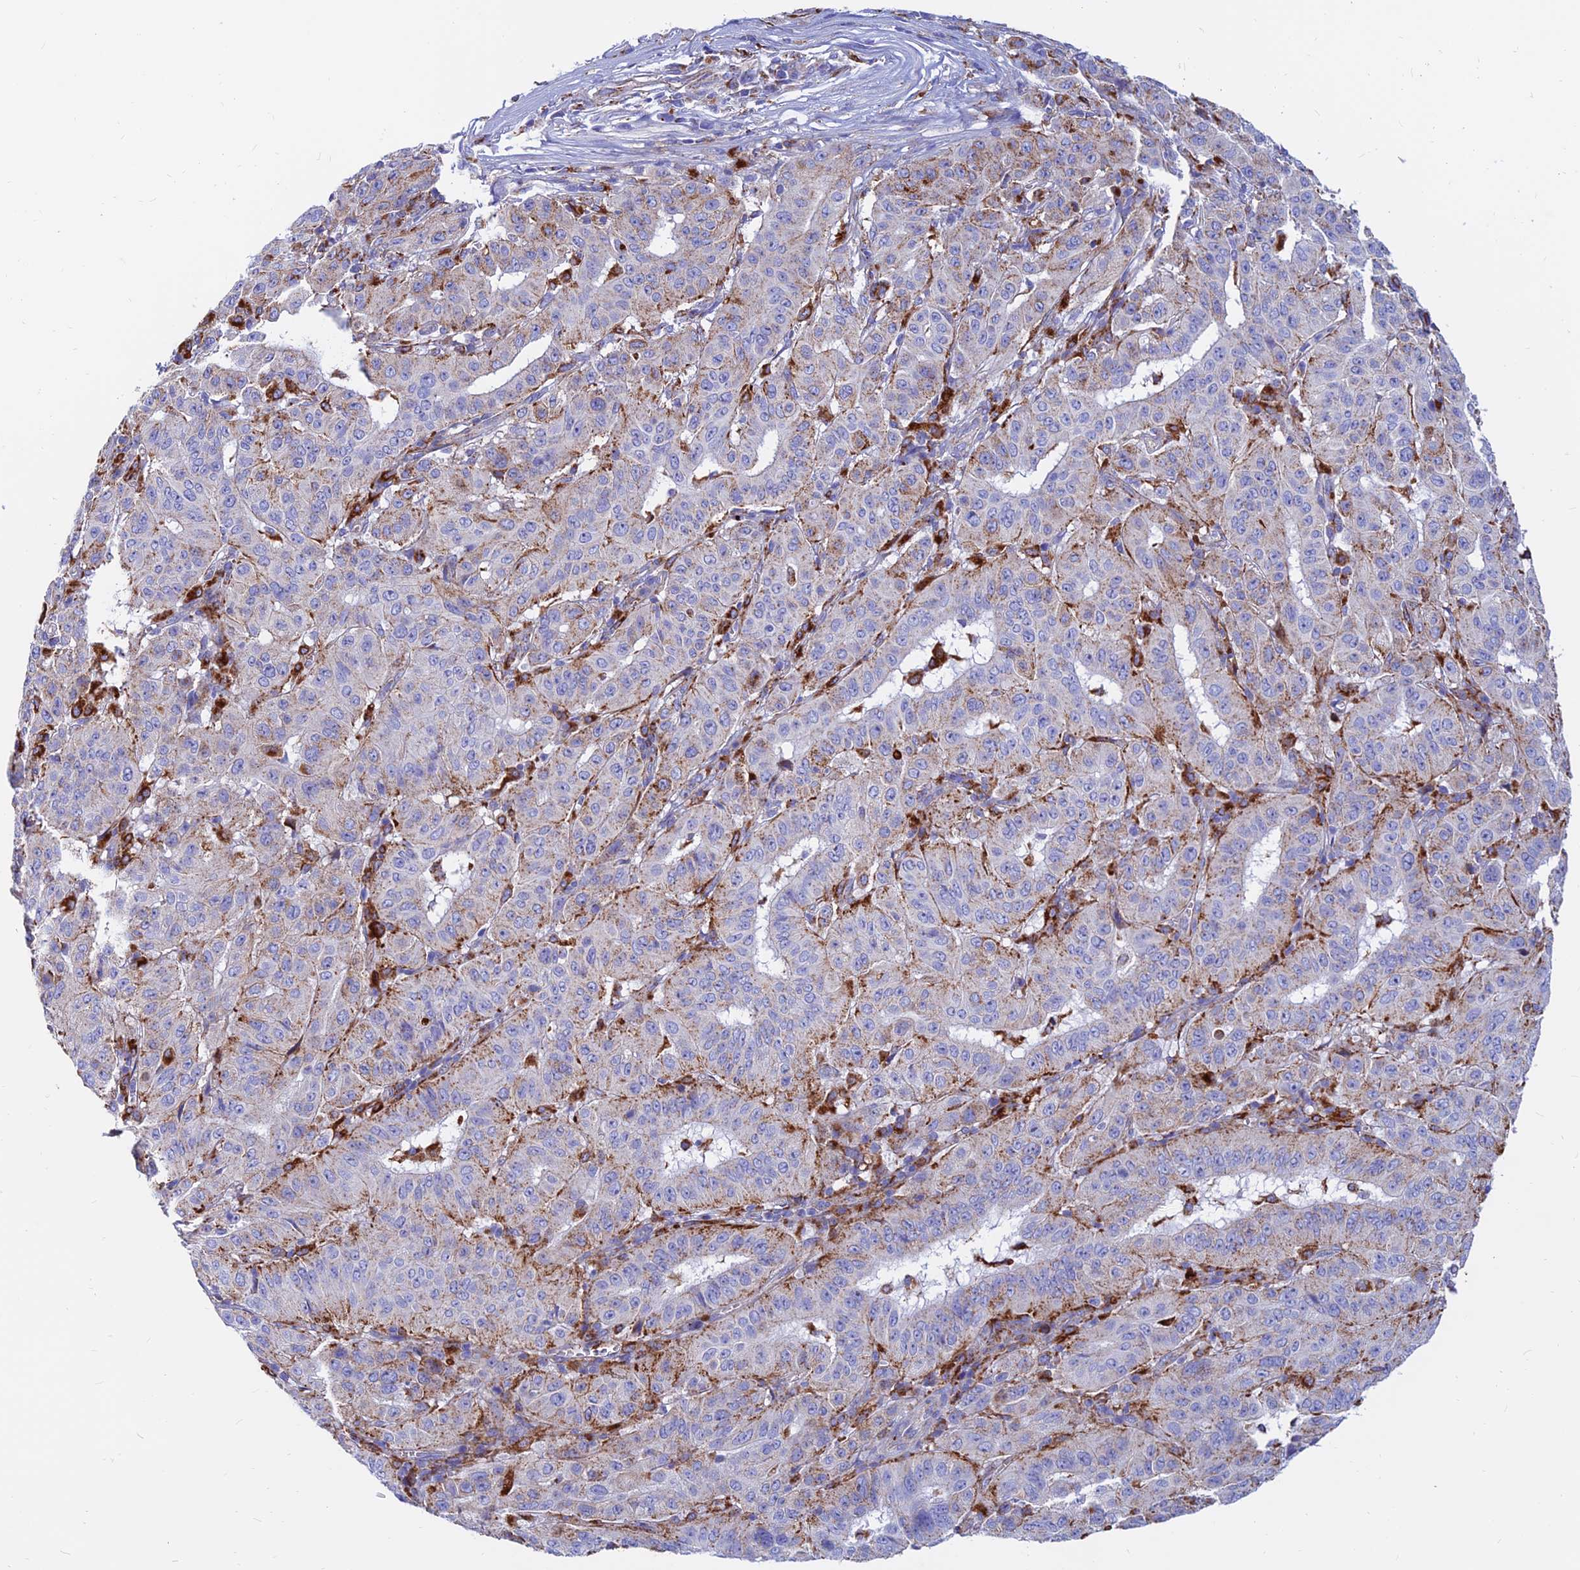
{"staining": {"intensity": "moderate", "quantity": "<25%", "location": "cytoplasmic/membranous"}, "tissue": "pancreatic cancer", "cell_type": "Tumor cells", "image_type": "cancer", "snomed": [{"axis": "morphology", "description": "Adenocarcinoma, NOS"}, {"axis": "topography", "description": "Pancreas"}], "caption": "This micrograph exhibits IHC staining of human pancreatic cancer (adenocarcinoma), with low moderate cytoplasmic/membranous staining in about <25% of tumor cells.", "gene": "SPNS1", "patient": {"sex": "male", "age": 63}}